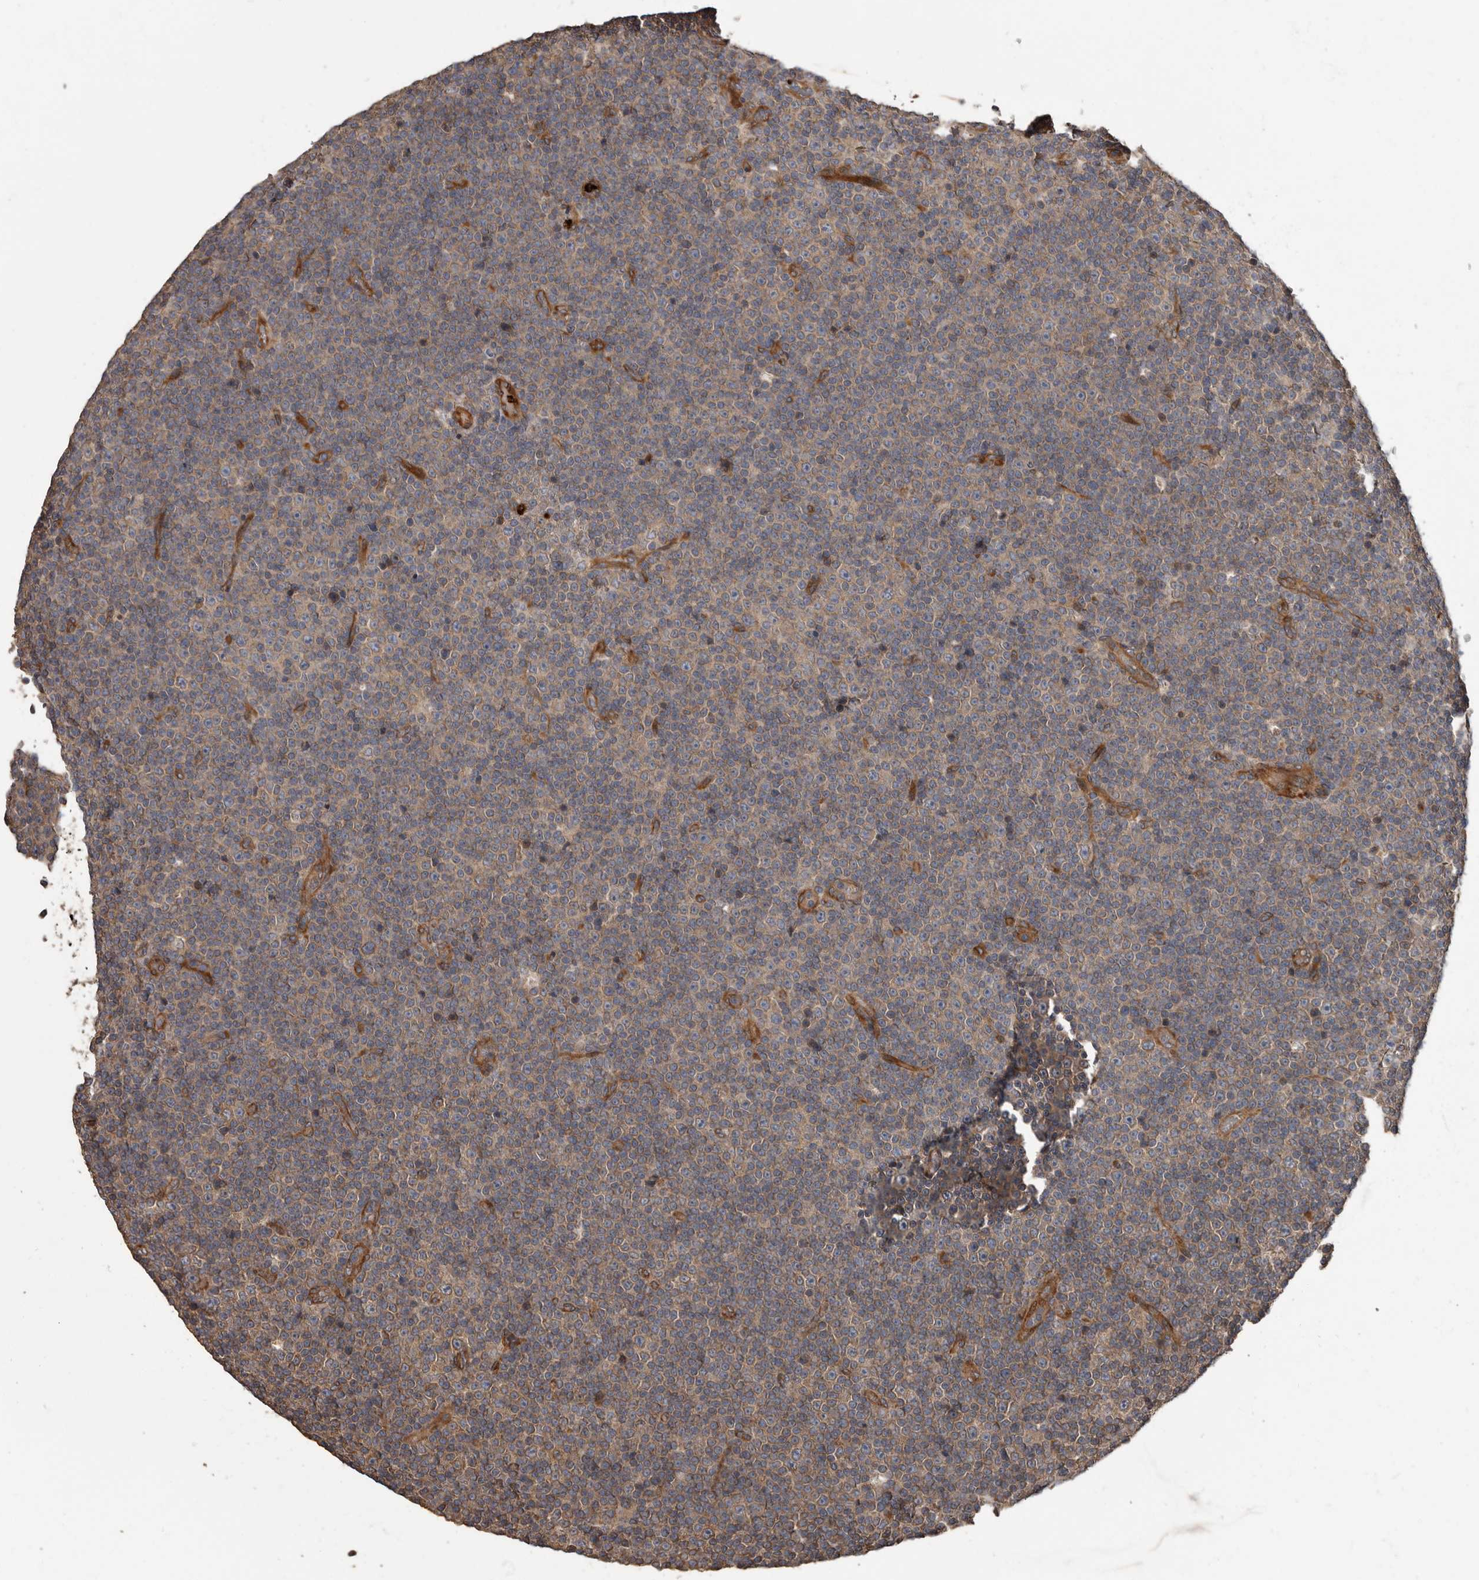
{"staining": {"intensity": "weak", "quantity": "<25%", "location": "cytoplasmic/membranous"}, "tissue": "lymphoma", "cell_type": "Tumor cells", "image_type": "cancer", "snomed": [{"axis": "morphology", "description": "Malignant lymphoma, non-Hodgkin's type, Low grade"}, {"axis": "topography", "description": "Lymph node"}], "caption": "A high-resolution image shows immunohistochemistry (IHC) staining of low-grade malignant lymphoma, non-Hodgkin's type, which reveals no significant positivity in tumor cells.", "gene": "ARHGEF5", "patient": {"sex": "female", "age": 67}}